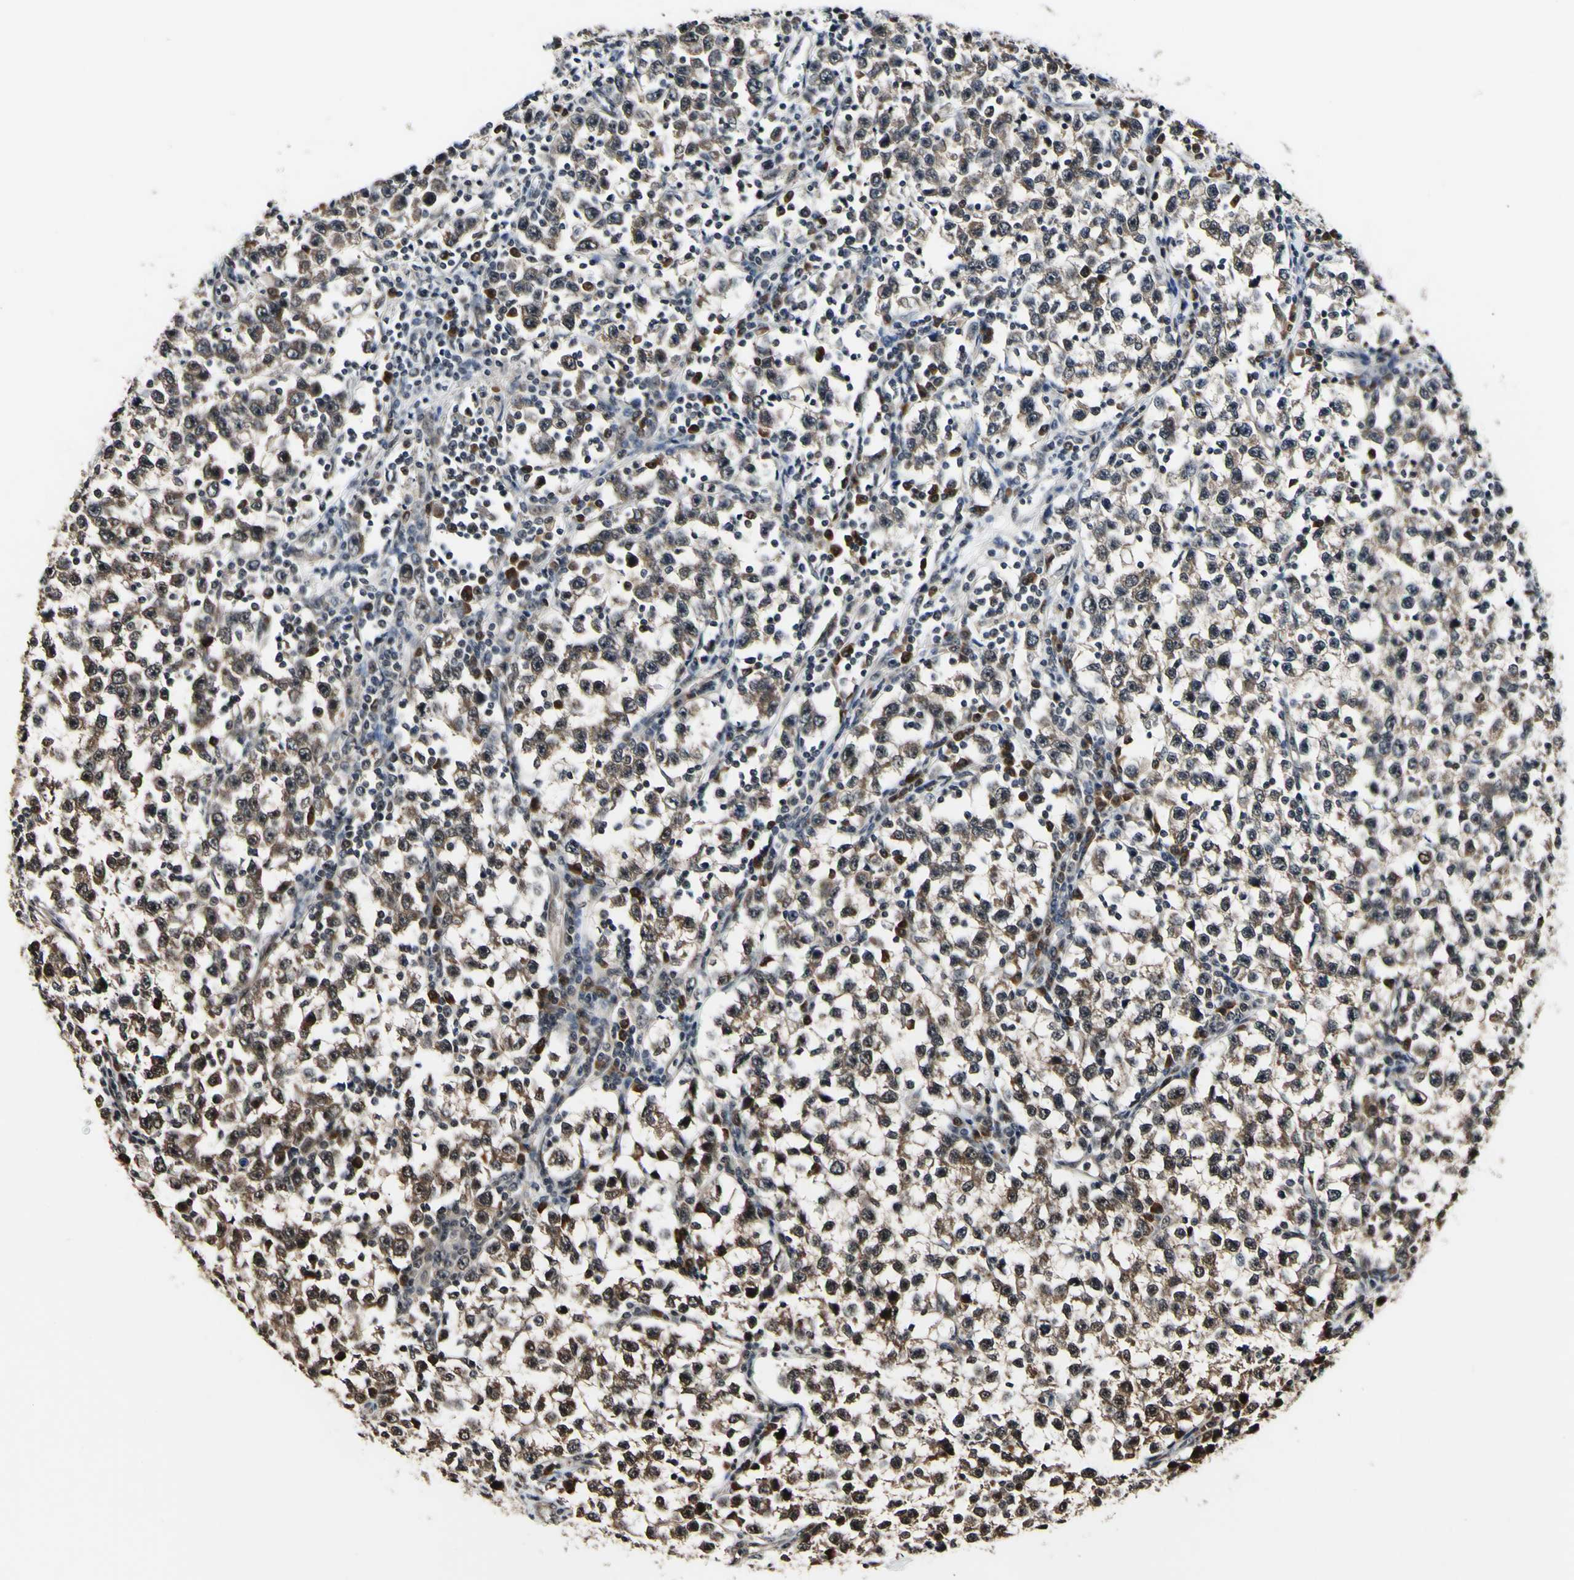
{"staining": {"intensity": "weak", "quantity": ">75%", "location": "cytoplasmic/membranous"}, "tissue": "testis cancer", "cell_type": "Tumor cells", "image_type": "cancer", "snomed": [{"axis": "morphology", "description": "Seminoma, NOS"}, {"axis": "topography", "description": "Testis"}], "caption": "Protein expression analysis of human seminoma (testis) reveals weak cytoplasmic/membranous staining in about >75% of tumor cells. The staining was performed using DAB (3,3'-diaminobenzidine) to visualize the protein expression in brown, while the nuclei were stained in blue with hematoxylin (Magnification: 20x).", "gene": "PSMD10", "patient": {"sex": "male", "age": 43}}